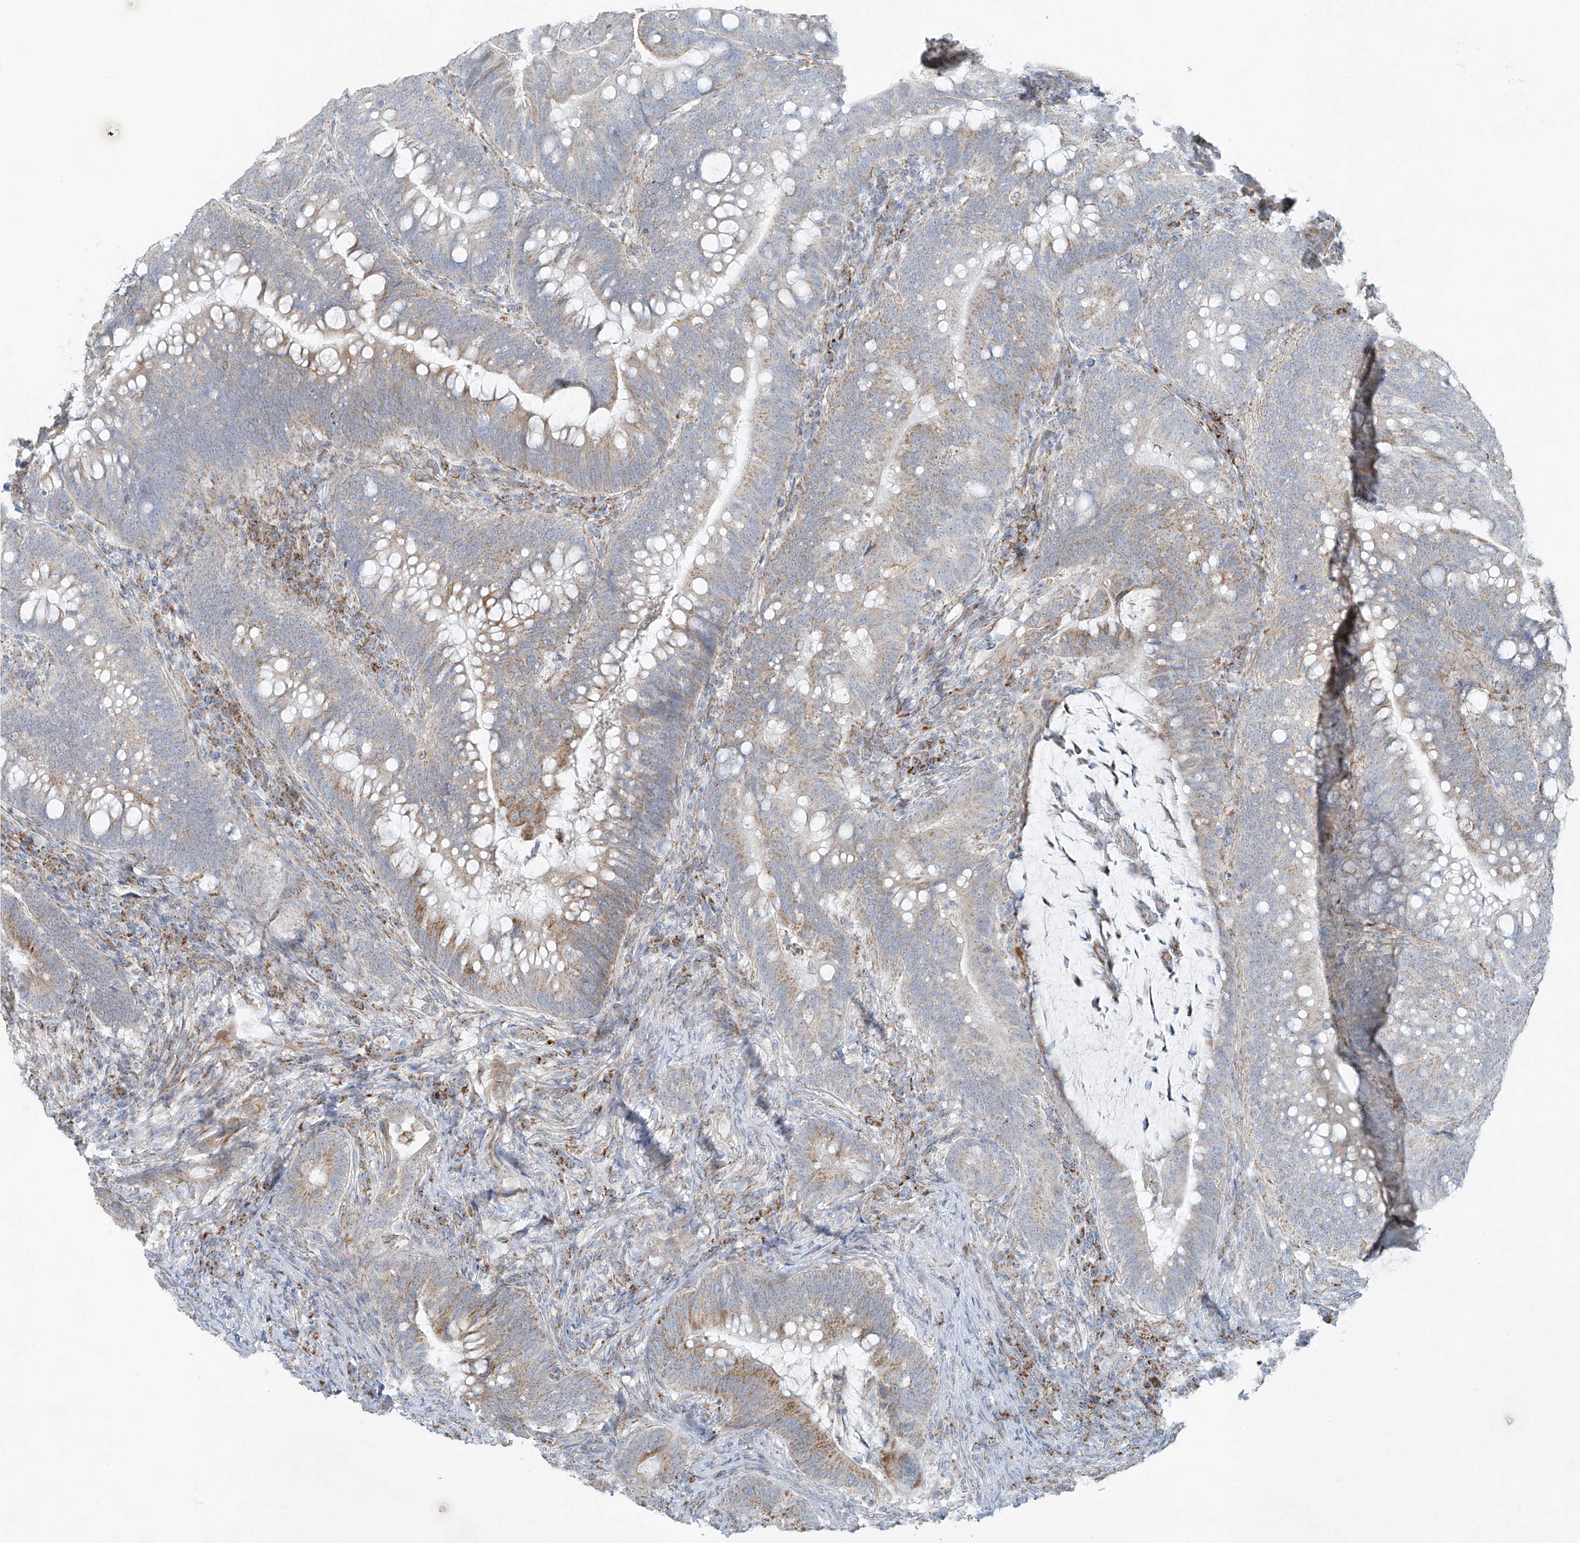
{"staining": {"intensity": "moderate", "quantity": "25%-75%", "location": "cytoplasmic/membranous"}, "tissue": "colorectal cancer", "cell_type": "Tumor cells", "image_type": "cancer", "snomed": [{"axis": "morphology", "description": "Adenocarcinoma, NOS"}, {"axis": "topography", "description": "Colon"}], "caption": "There is medium levels of moderate cytoplasmic/membranous expression in tumor cells of colorectal cancer (adenocarcinoma), as demonstrated by immunohistochemical staining (brown color).", "gene": "SMDT1", "patient": {"sex": "female", "age": 66}}